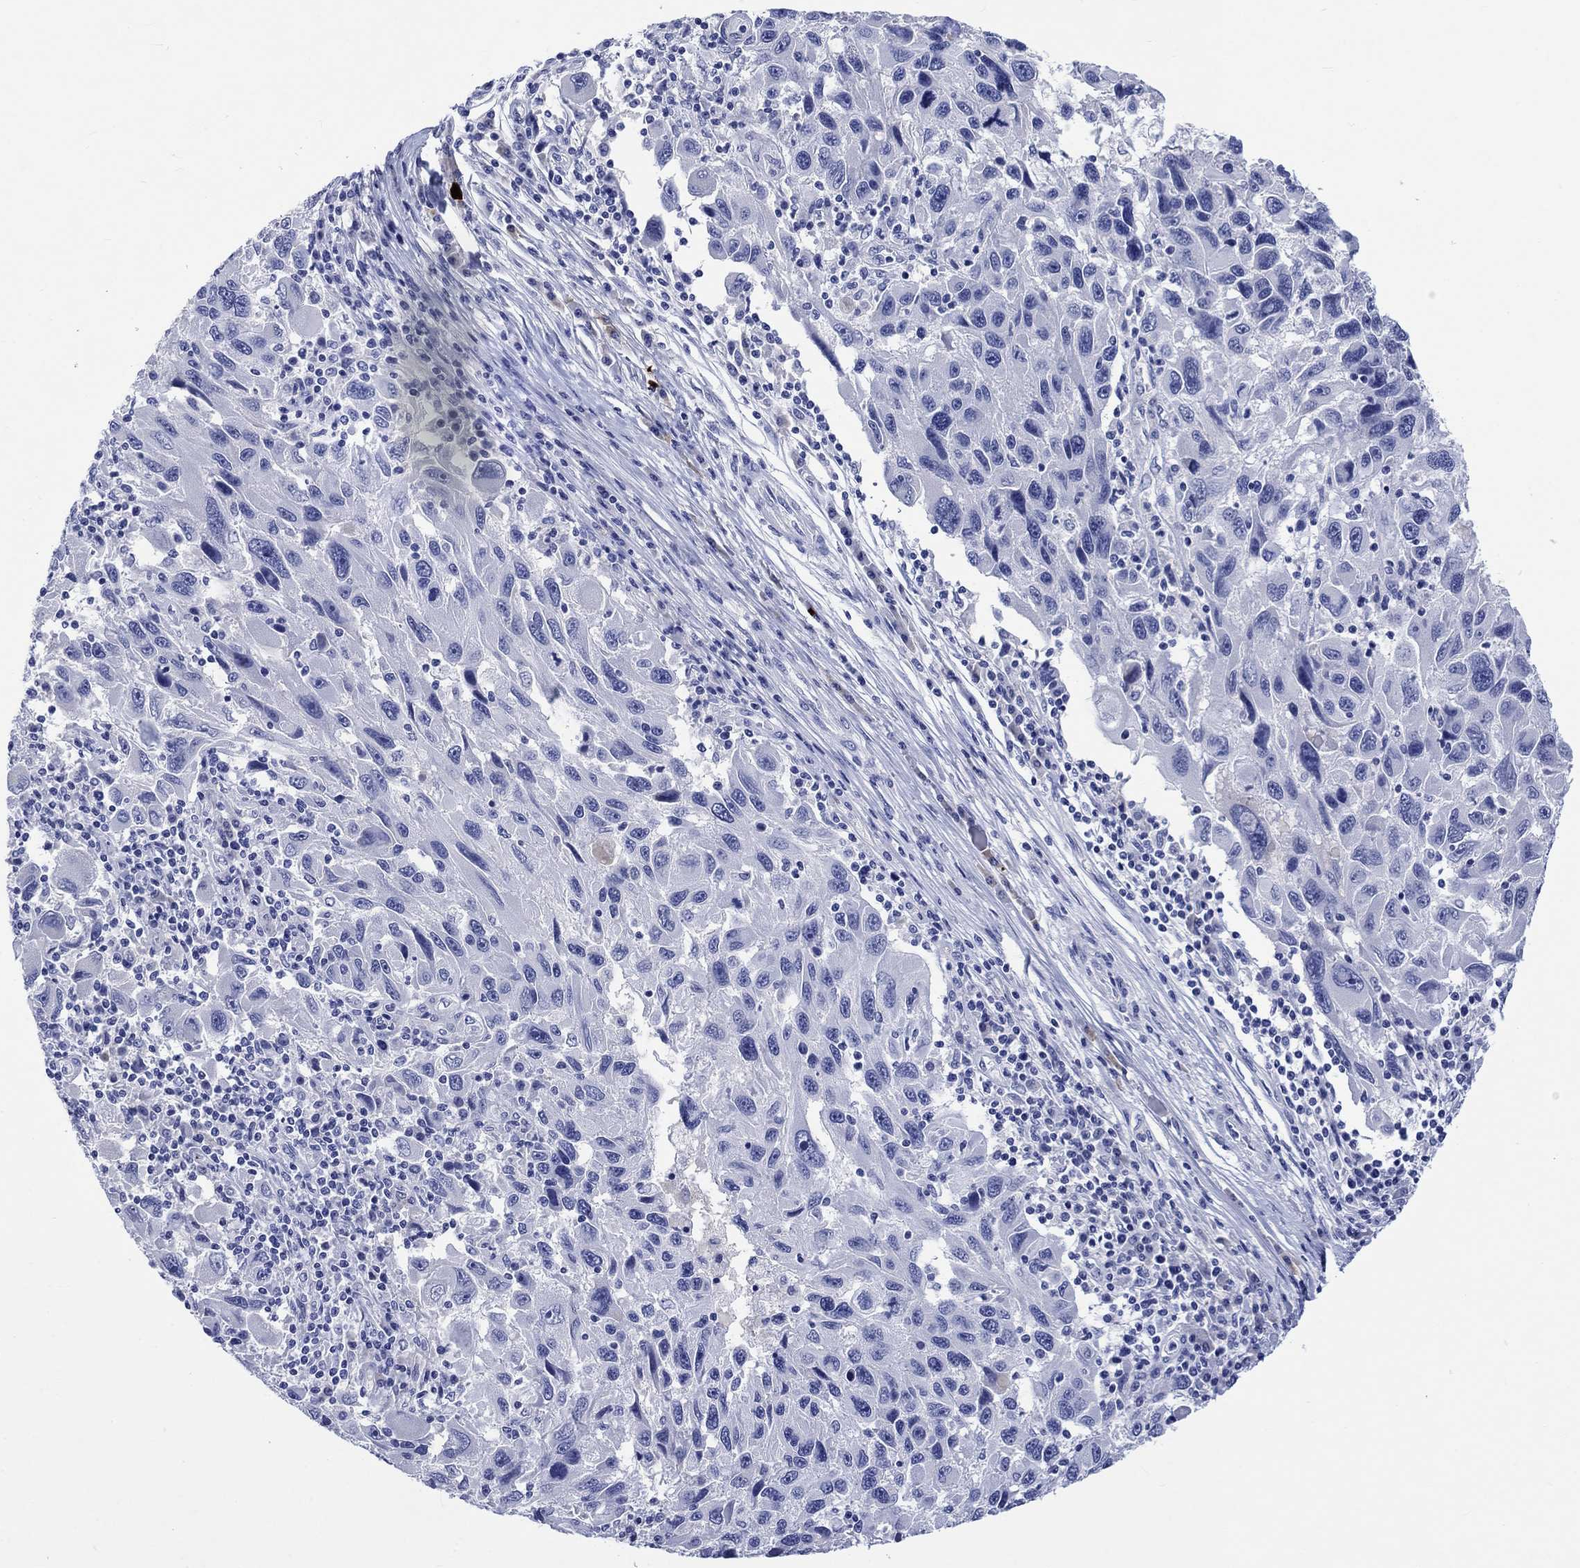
{"staining": {"intensity": "negative", "quantity": "none", "location": "none"}, "tissue": "melanoma", "cell_type": "Tumor cells", "image_type": "cancer", "snomed": [{"axis": "morphology", "description": "Malignant melanoma, NOS"}, {"axis": "topography", "description": "Skin"}], "caption": "Immunohistochemistry (IHC) histopathology image of neoplastic tissue: malignant melanoma stained with DAB exhibits no significant protein staining in tumor cells.", "gene": "CACNG3", "patient": {"sex": "male", "age": 53}}